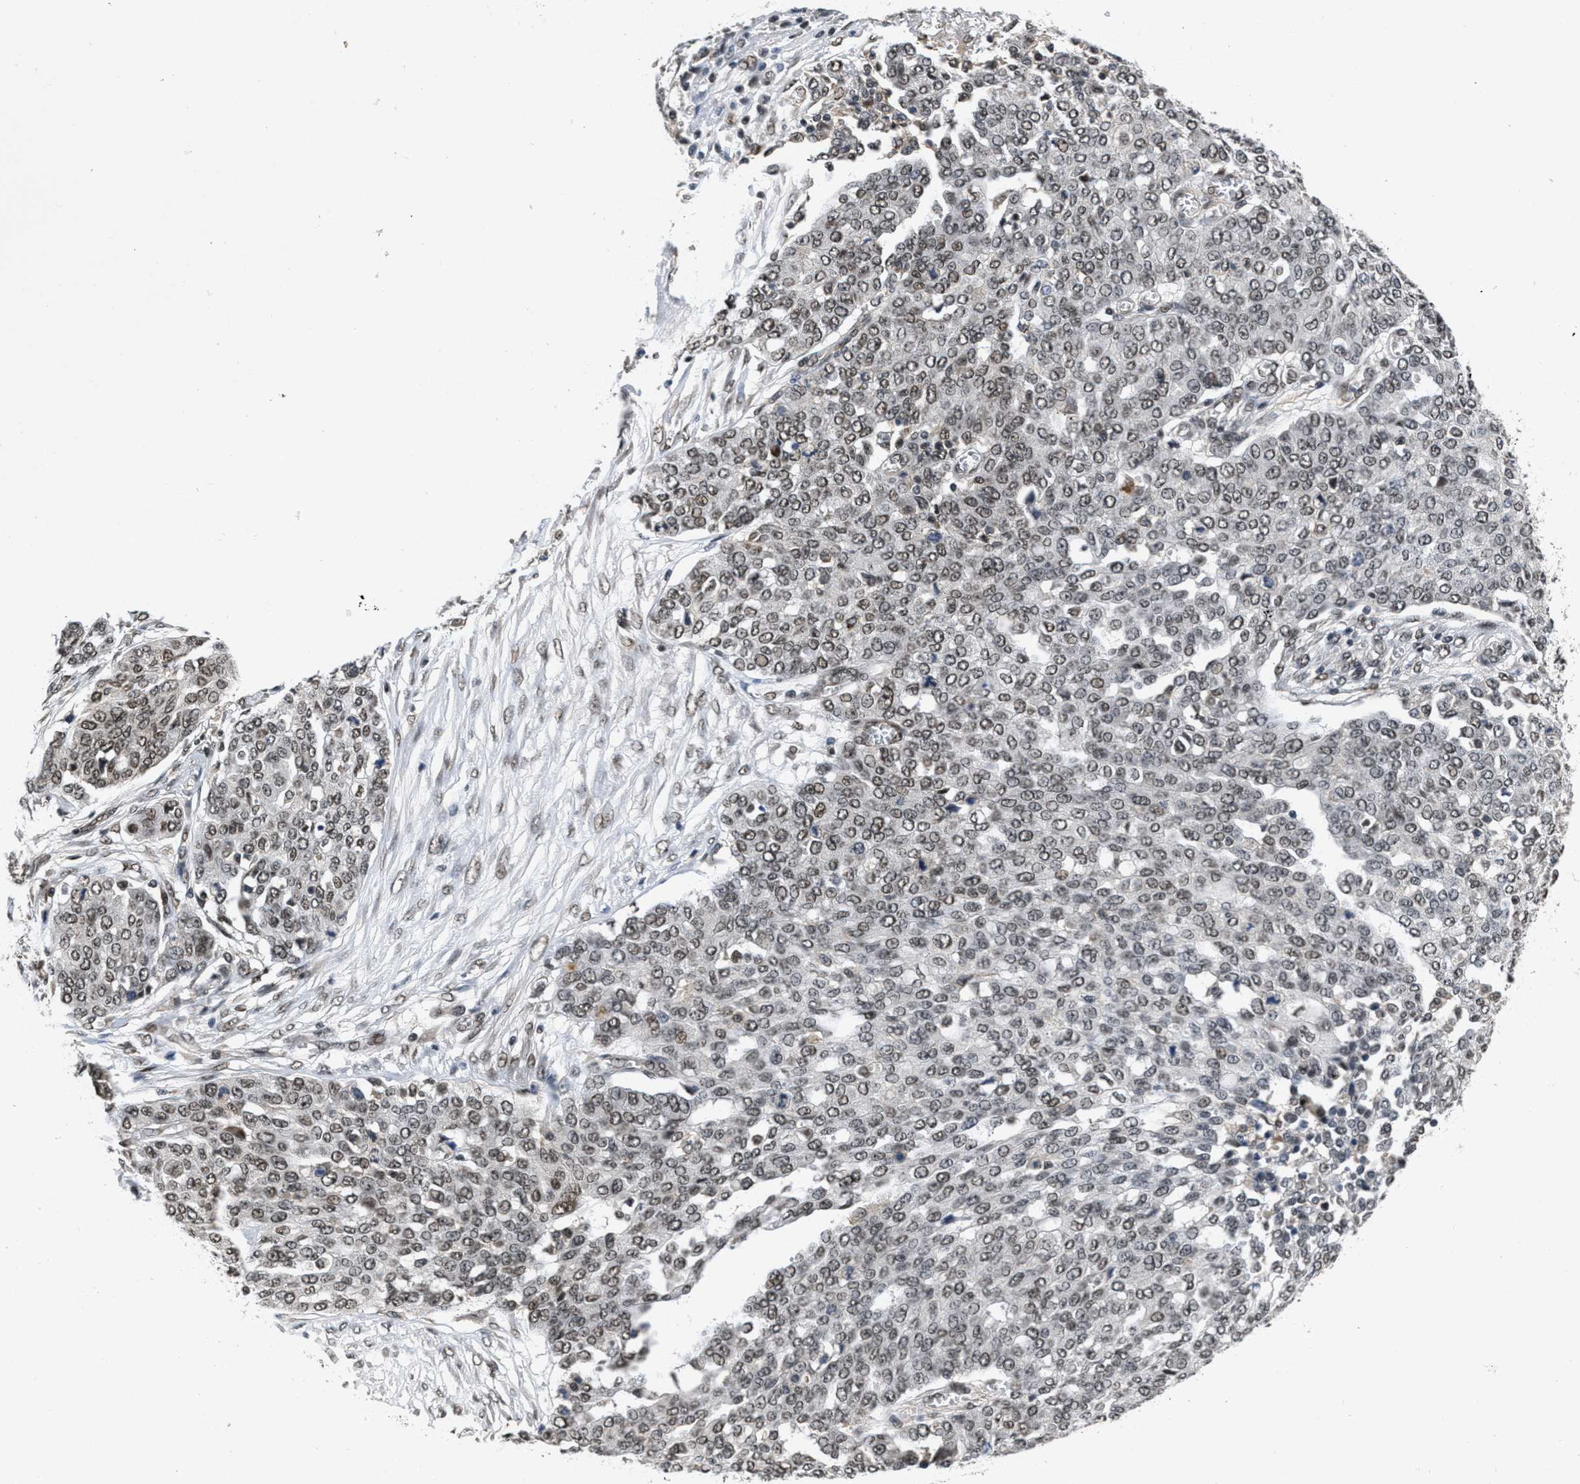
{"staining": {"intensity": "weak", "quantity": ">75%", "location": "nuclear"}, "tissue": "ovarian cancer", "cell_type": "Tumor cells", "image_type": "cancer", "snomed": [{"axis": "morphology", "description": "Cystadenocarcinoma, serous, NOS"}, {"axis": "topography", "description": "Soft tissue"}, {"axis": "topography", "description": "Ovary"}], "caption": "High-power microscopy captured an immunohistochemistry image of ovarian cancer (serous cystadenocarcinoma), revealing weak nuclear positivity in about >75% of tumor cells.", "gene": "CUL4B", "patient": {"sex": "female", "age": 57}}